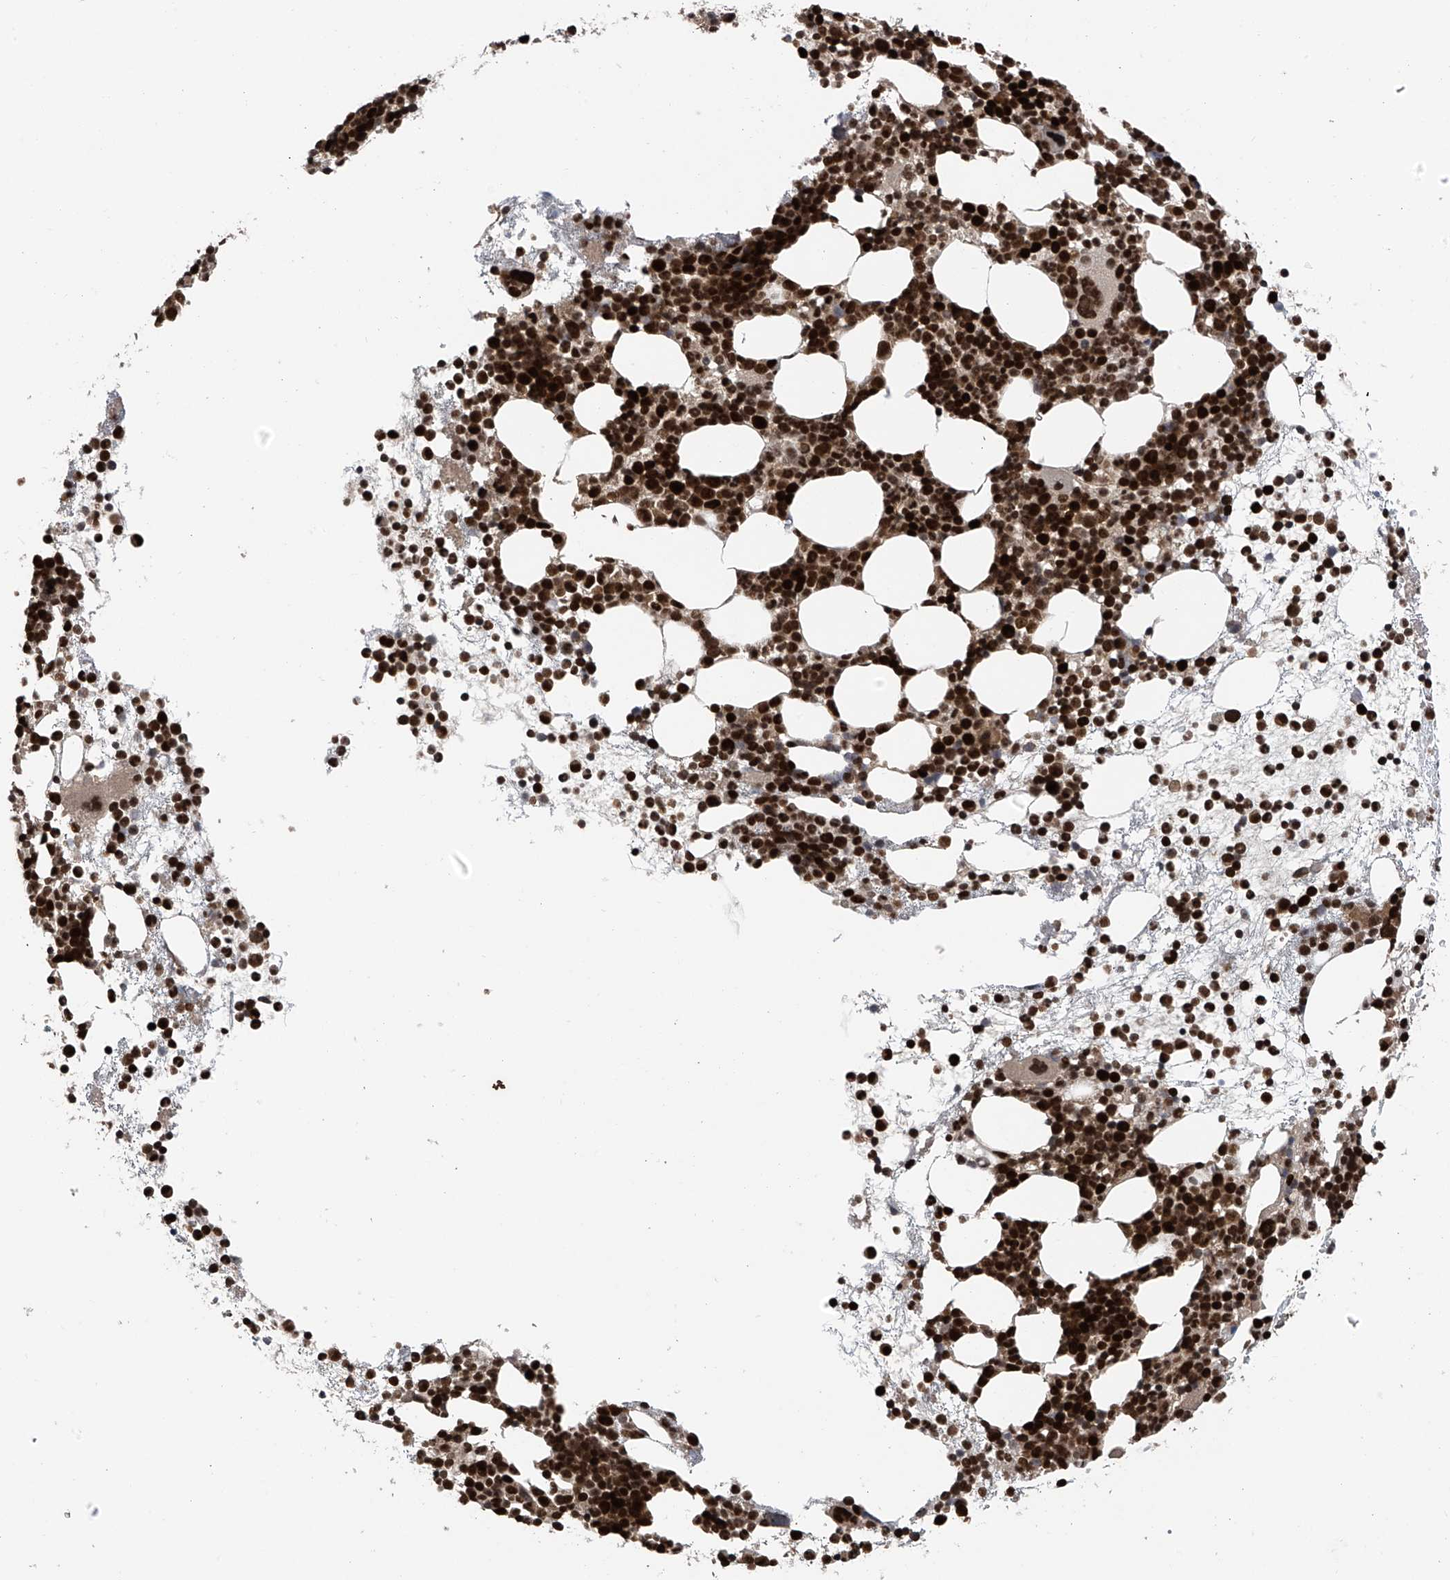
{"staining": {"intensity": "strong", "quantity": ">75%", "location": "nuclear"}, "tissue": "bone marrow", "cell_type": "Hematopoietic cells", "image_type": "normal", "snomed": [{"axis": "morphology", "description": "Normal tissue, NOS"}, {"axis": "topography", "description": "Bone marrow"}], "caption": "Protein expression analysis of benign bone marrow reveals strong nuclear positivity in approximately >75% of hematopoietic cells.", "gene": "DNAJC9", "patient": {"sex": "female", "age": 57}}